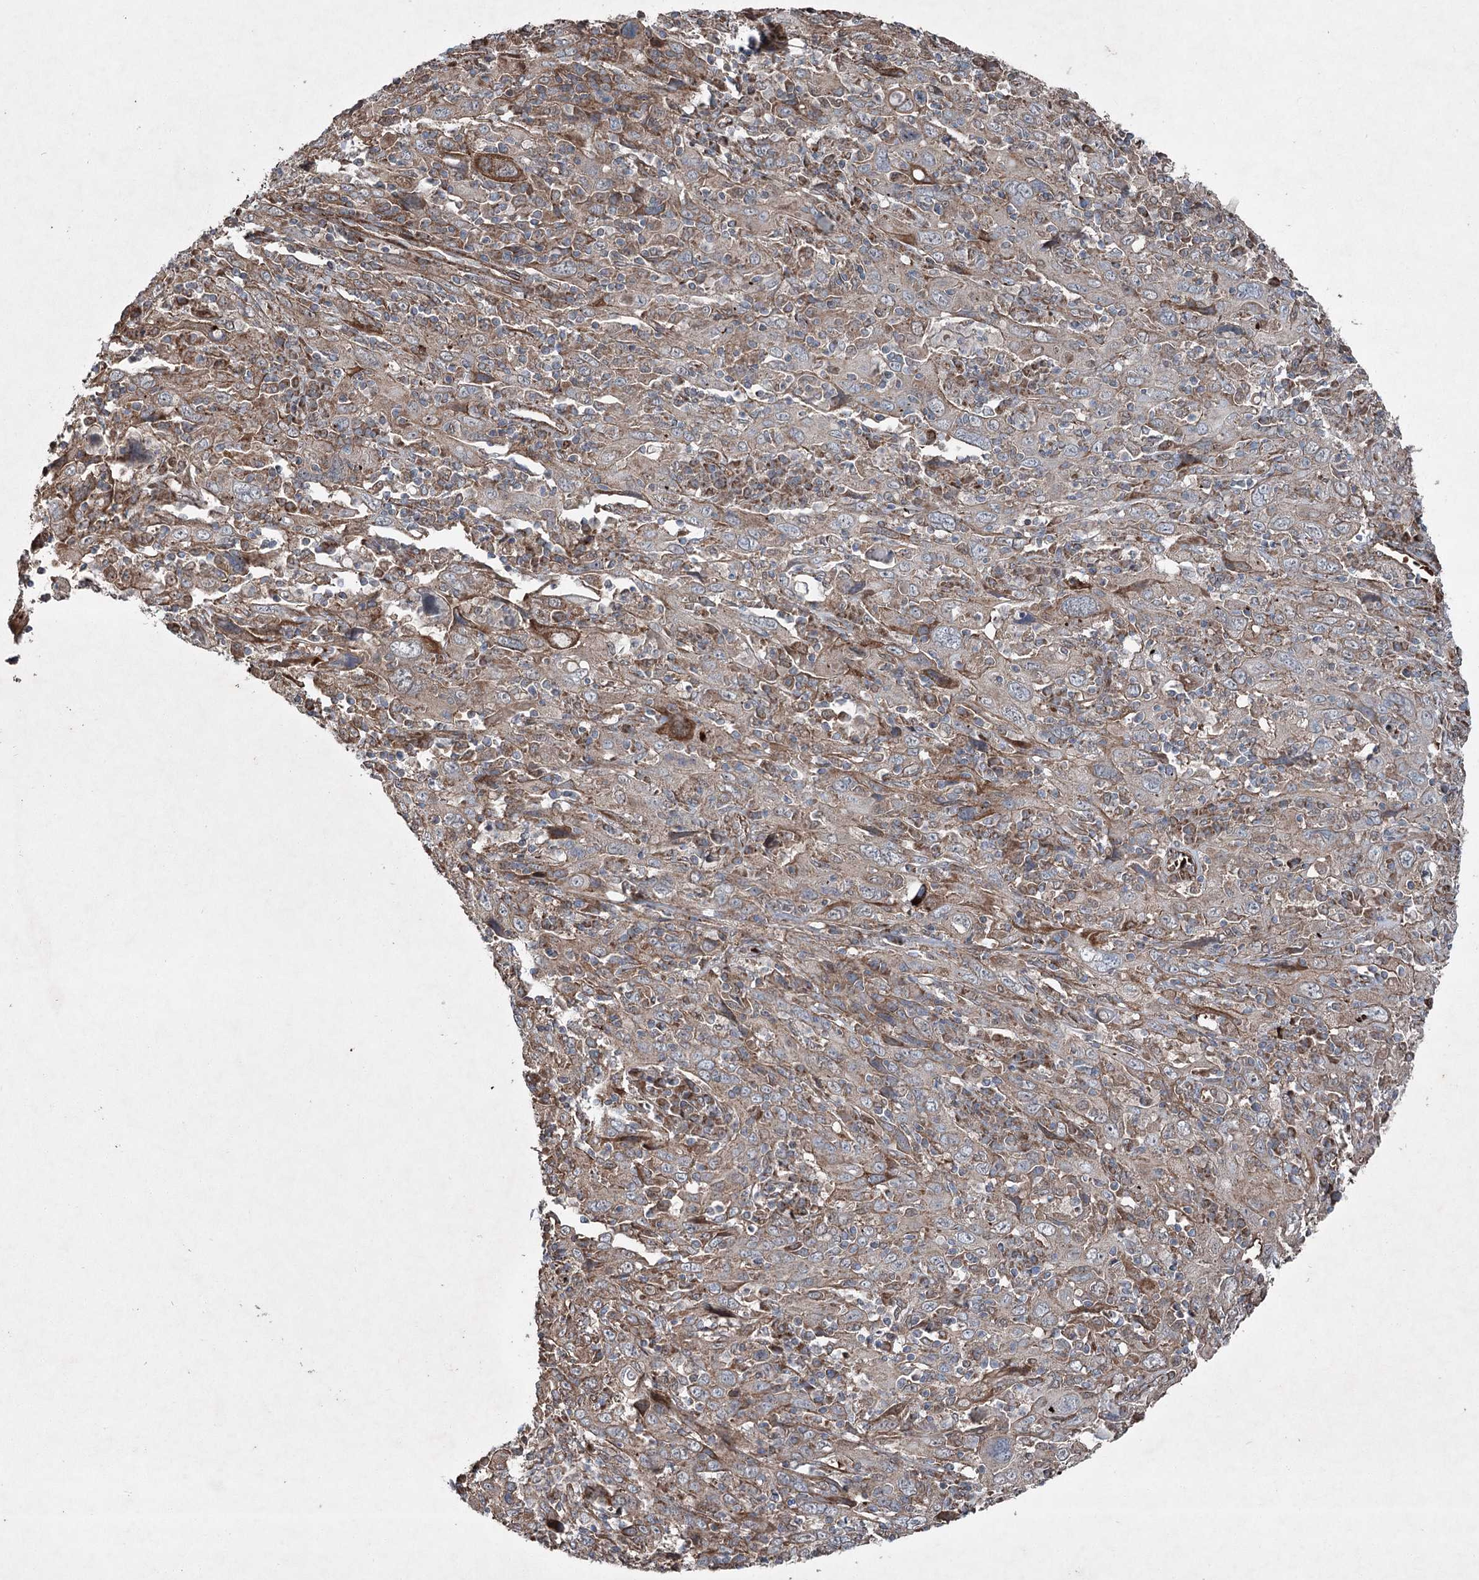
{"staining": {"intensity": "weak", "quantity": ">75%", "location": "cytoplasmic/membranous"}, "tissue": "cervical cancer", "cell_type": "Tumor cells", "image_type": "cancer", "snomed": [{"axis": "morphology", "description": "Squamous cell carcinoma, NOS"}, {"axis": "topography", "description": "Cervix"}], "caption": "Cervical cancer stained for a protein exhibits weak cytoplasmic/membranous positivity in tumor cells.", "gene": "SERINC5", "patient": {"sex": "female", "age": 46}}